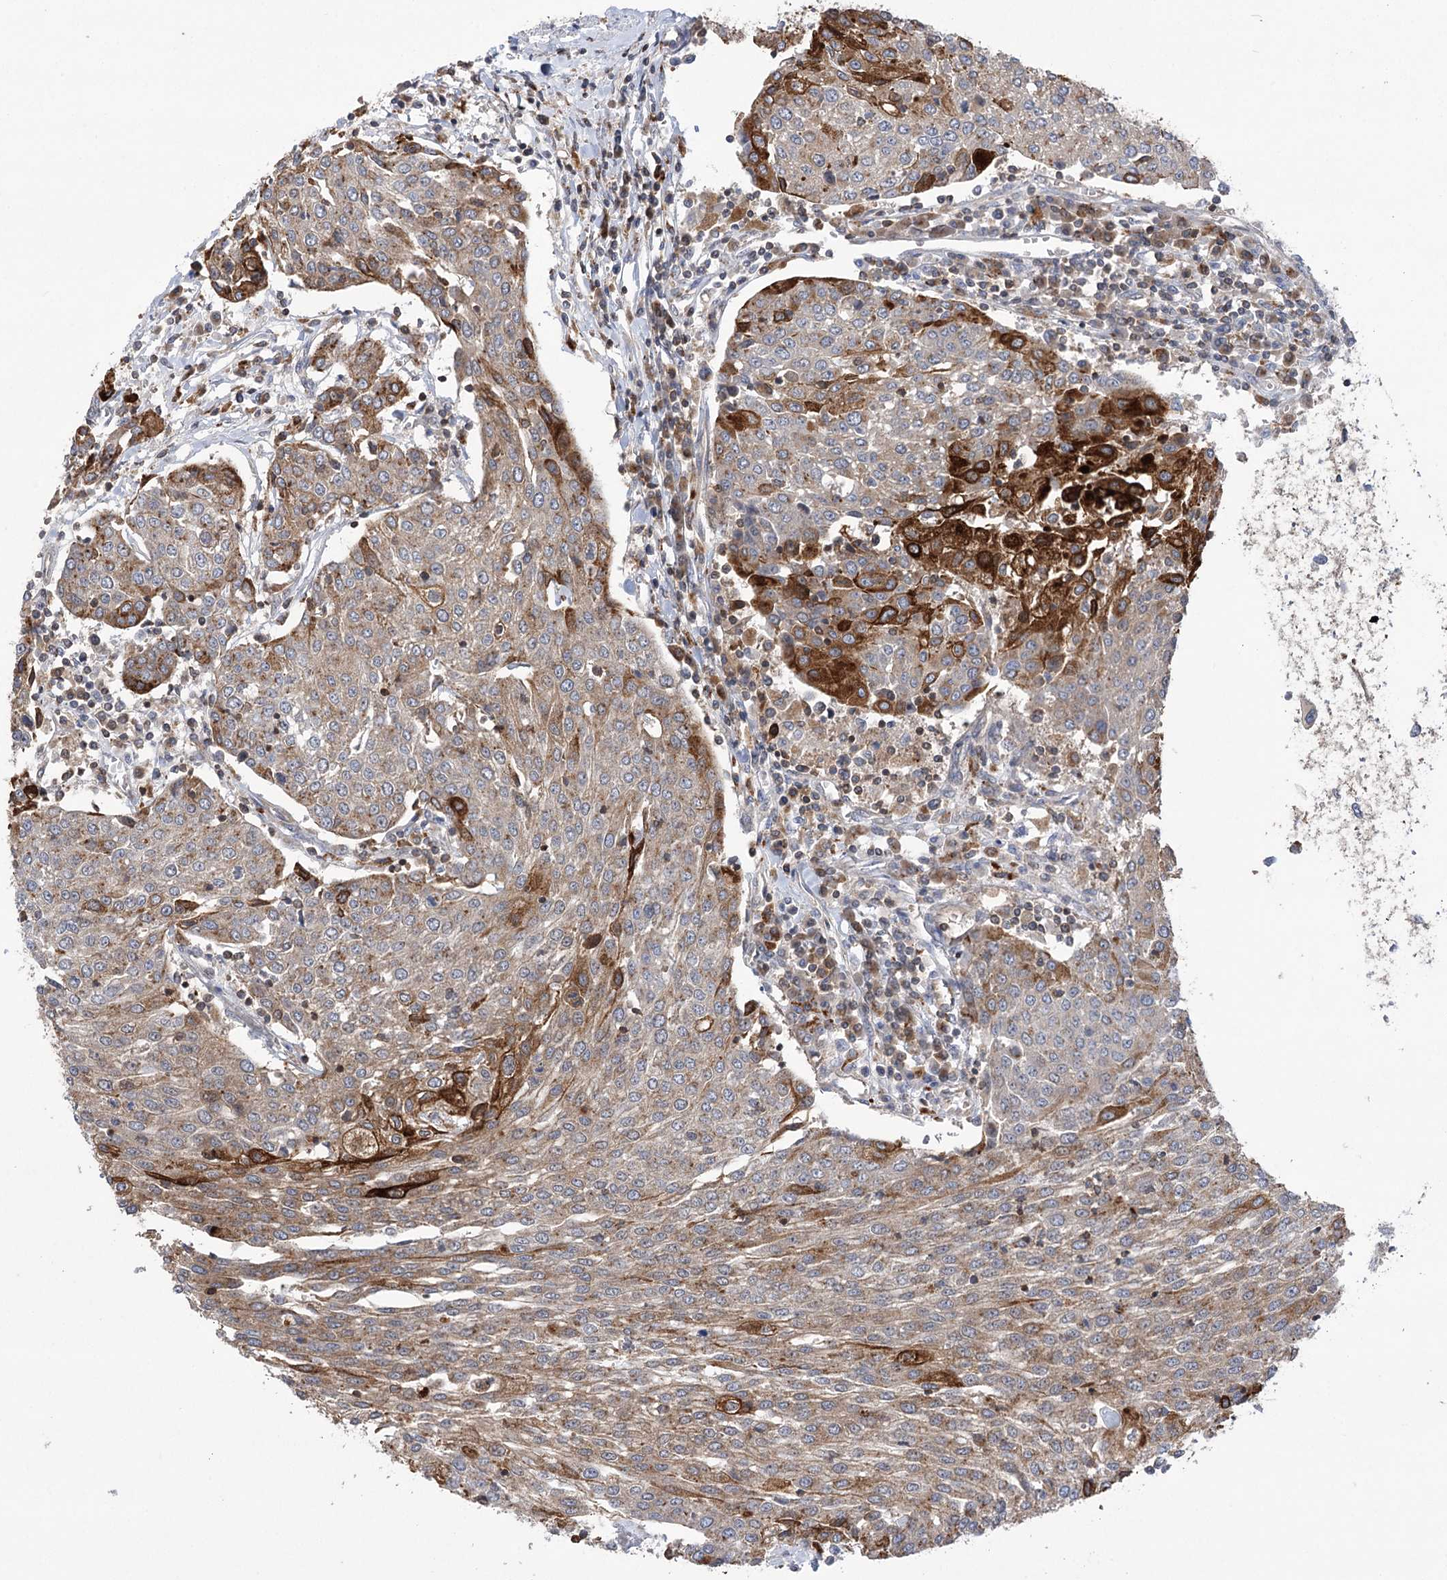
{"staining": {"intensity": "strong", "quantity": "<25%", "location": "cytoplasmic/membranous"}, "tissue": "urothelial cancer", "cell_type": "Tumor cells", "image_type": "cancer", "snomed": [{"axis": "morphology", "description": "Urothelial carcinoma, High grade"}, {"axis": "topography", "description": "Urinary bladder"}], "caption": "Immunohistochemistry (IHC) photomicrograph of human high-grade urothelial carcinoma stained for a protein (brown), which exhibits medium levels of strong cytoplasmic/membranous expression in about <25% of tumor cells.", "gene": "VPS37B", "patient": {"sex": "female", "age": 85}}